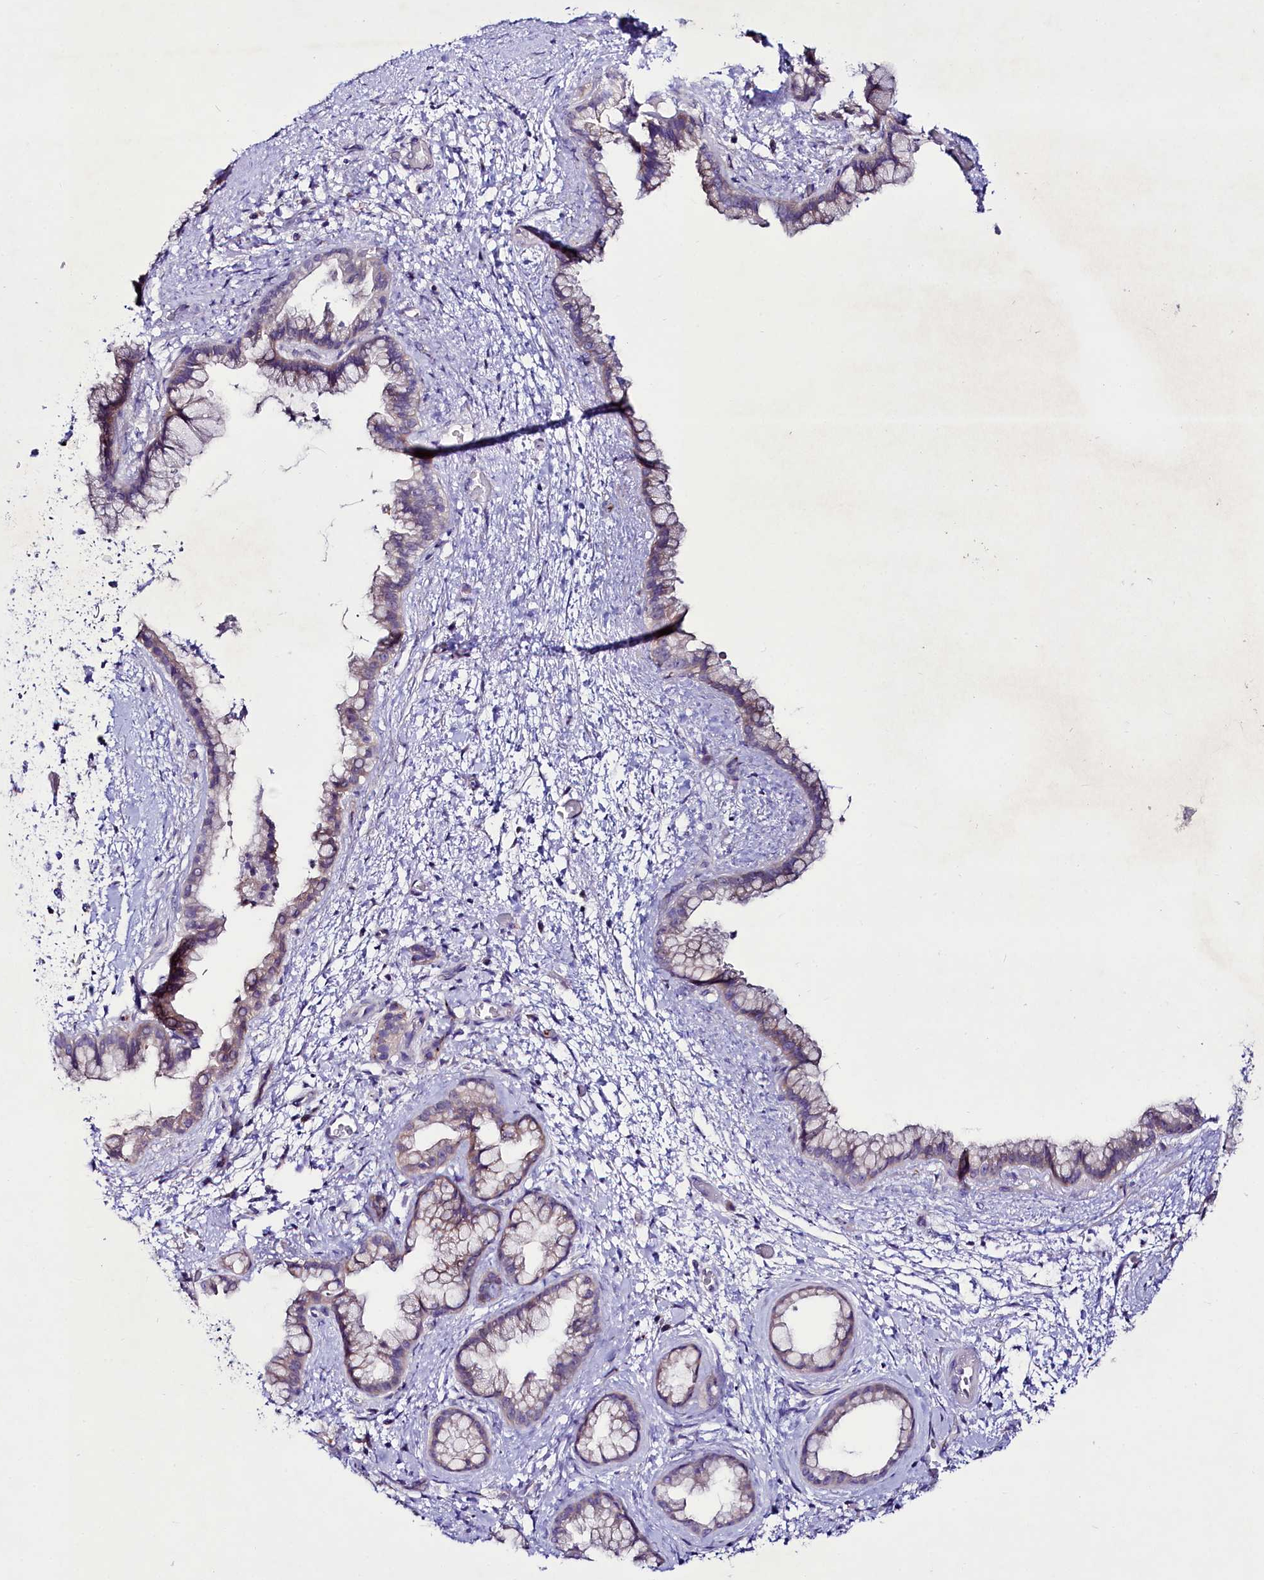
{"staining": {"intensity": "weak", "quantity": "<25%", "location": "cytoplasmic/membranous"}, "tissue": "pancreatic cancer", "cell_type": "Tumor cells", "image_type": "cancer", "snomed": [{"axis": "morphology", "description": "Adenocarcinoma, NOS"}, {"axis": "topography", "description": "Pancreas"}], "caption": "The IHC image has no significant positivity in tumor cells of adenocarcinoma (pancreatic) tissue.", "gene": "ABHD5", "patient": {"sex": "female", "age": 78}}